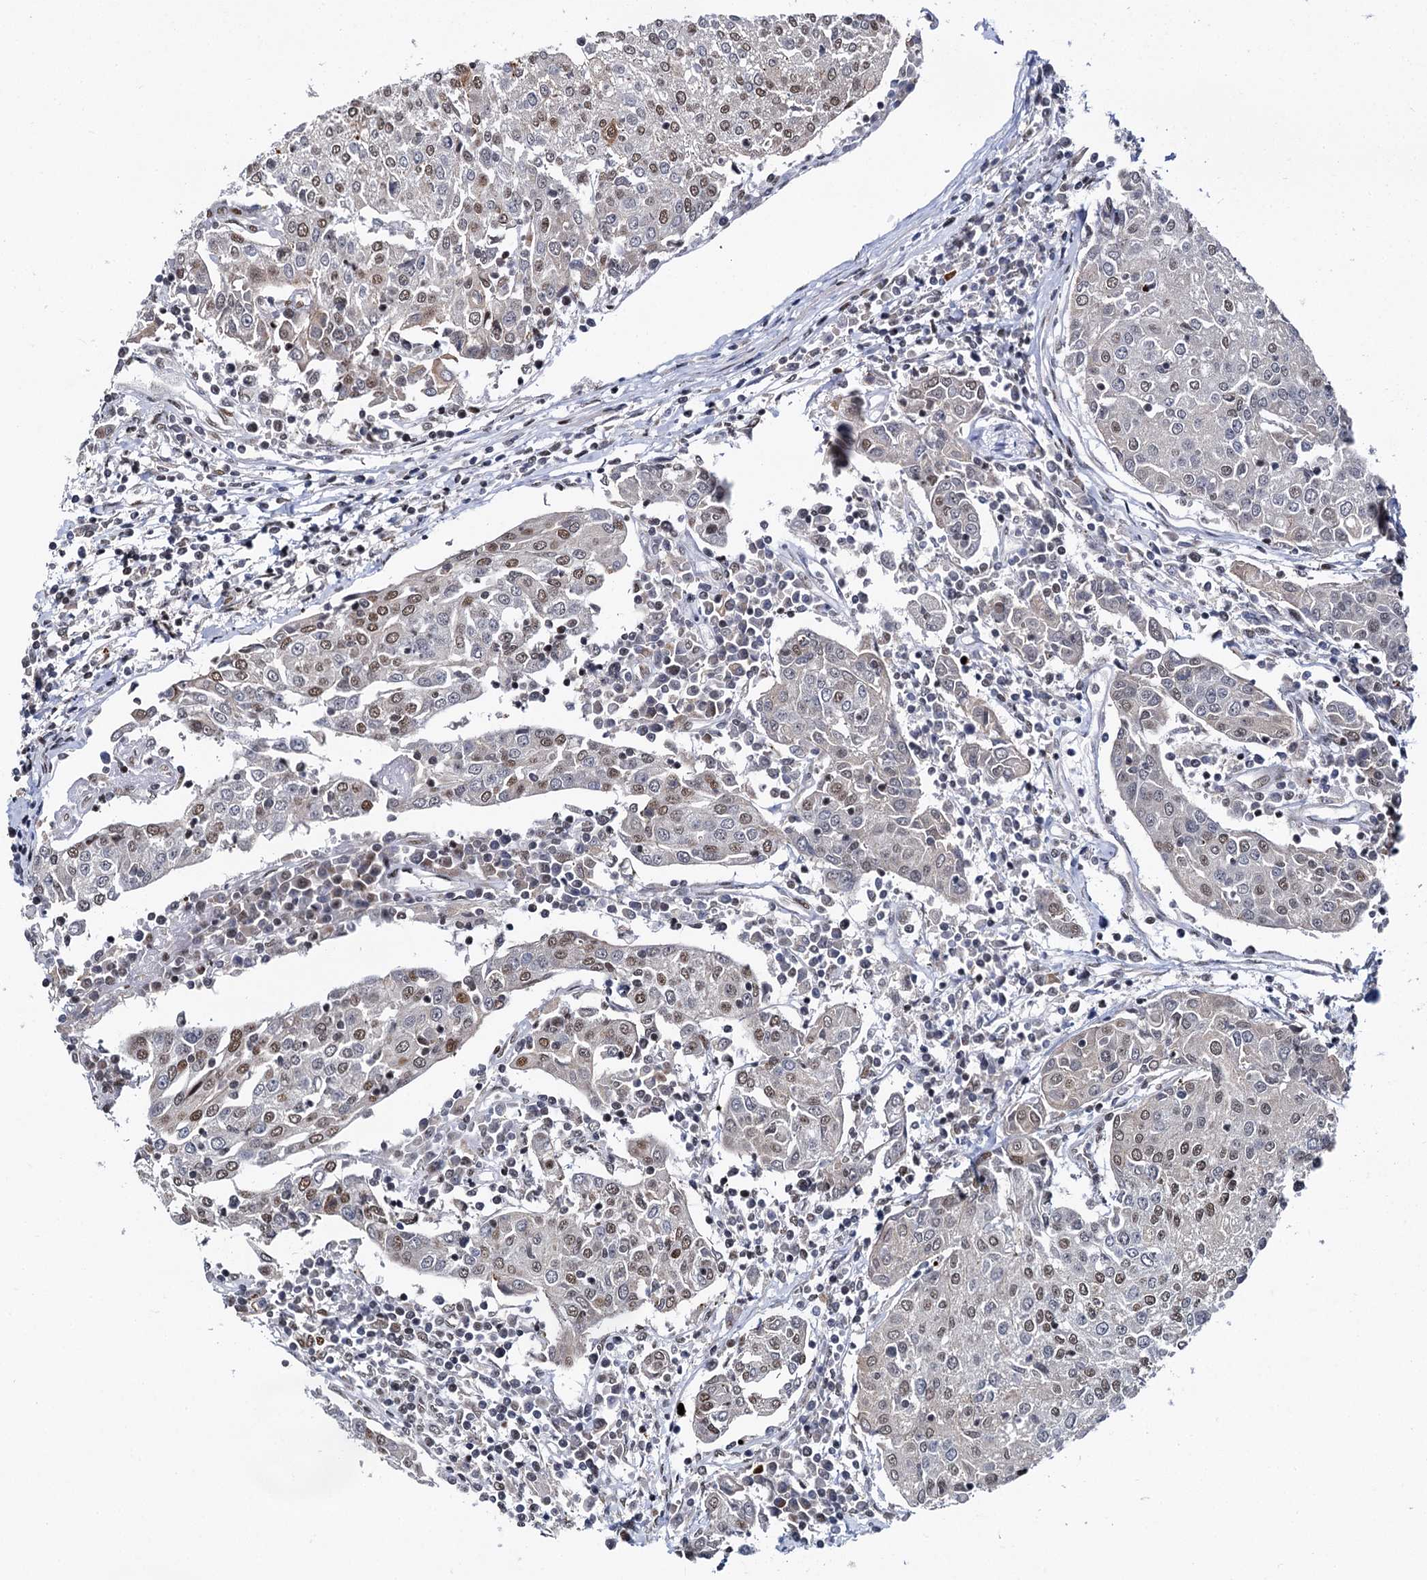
{"staining": {"intensity": "moderate", "quantity": "25%-75%", "location": "nuclear"}, "tissue": "urothelial cancer", "cell_type": "Tumor cells", "image_type": "cancer", "snomed": [{"axis": "morphology", "description": "Urothelial carcinoma, High grade"}, {"axis": "topography", "description": "Urinary bladder"}], "caption": "Moderate nuclear staining is seen in about 25%-75% of tumor cells in urothelial cancer. (DAB IHC with brightfield microscopy, high magnification).", "gene": "RUFY2", "patient": {"sex": "female", "age": 85}}